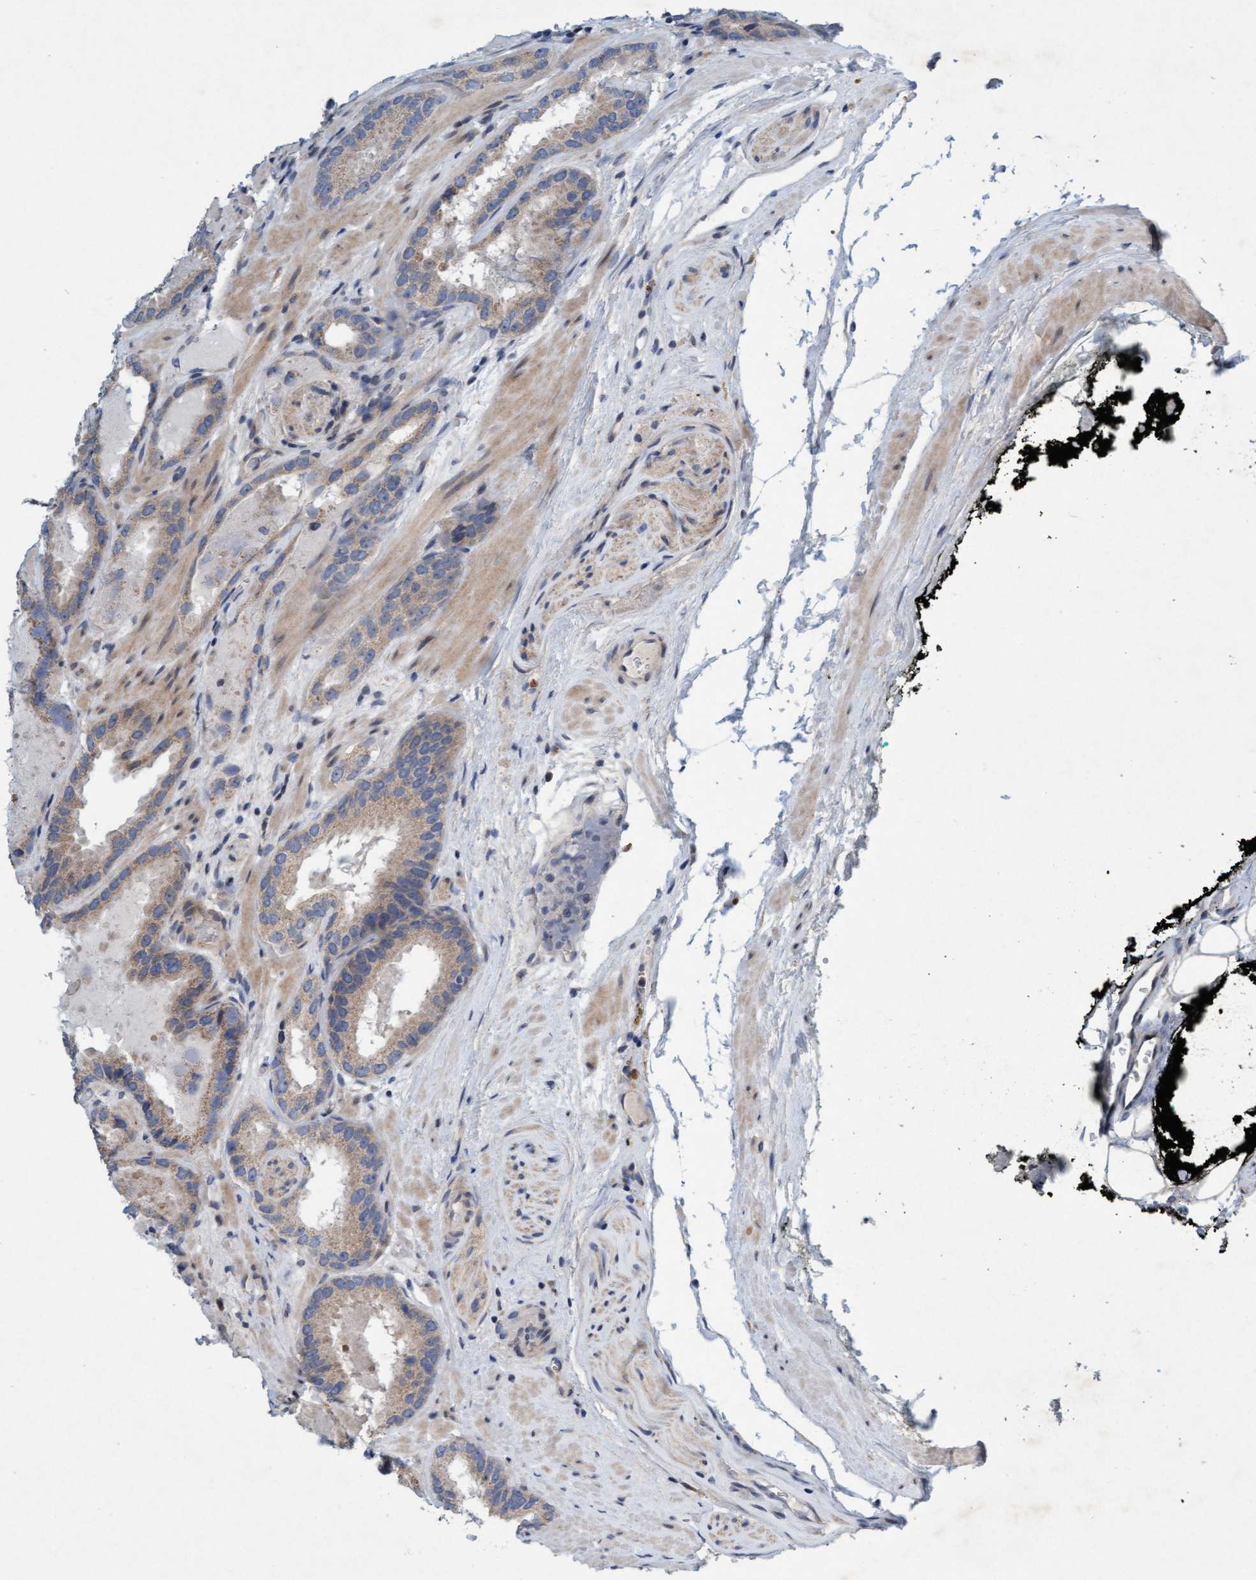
{"staining": {"intensity": "weak", "quantity": ">75%", "location": "cytoplasmic/membranous"}, "tissue": "prostate cancer", "cell_type": "Tumor cells", "image_type": "cancer", "snomed": [{"axis": "morphology", "description": "Adenocarcinoma, Low grade"}, {"axis": "topography", "description": "Prostate"}], "caption": "A brown stain shows weak cytoplasmic/membranous positivity of a protein in human prostate low-grade adenocarcinoma tumor cells.", "gene": "DDHD2", "patient": {"sex": "male", "age": 51}}